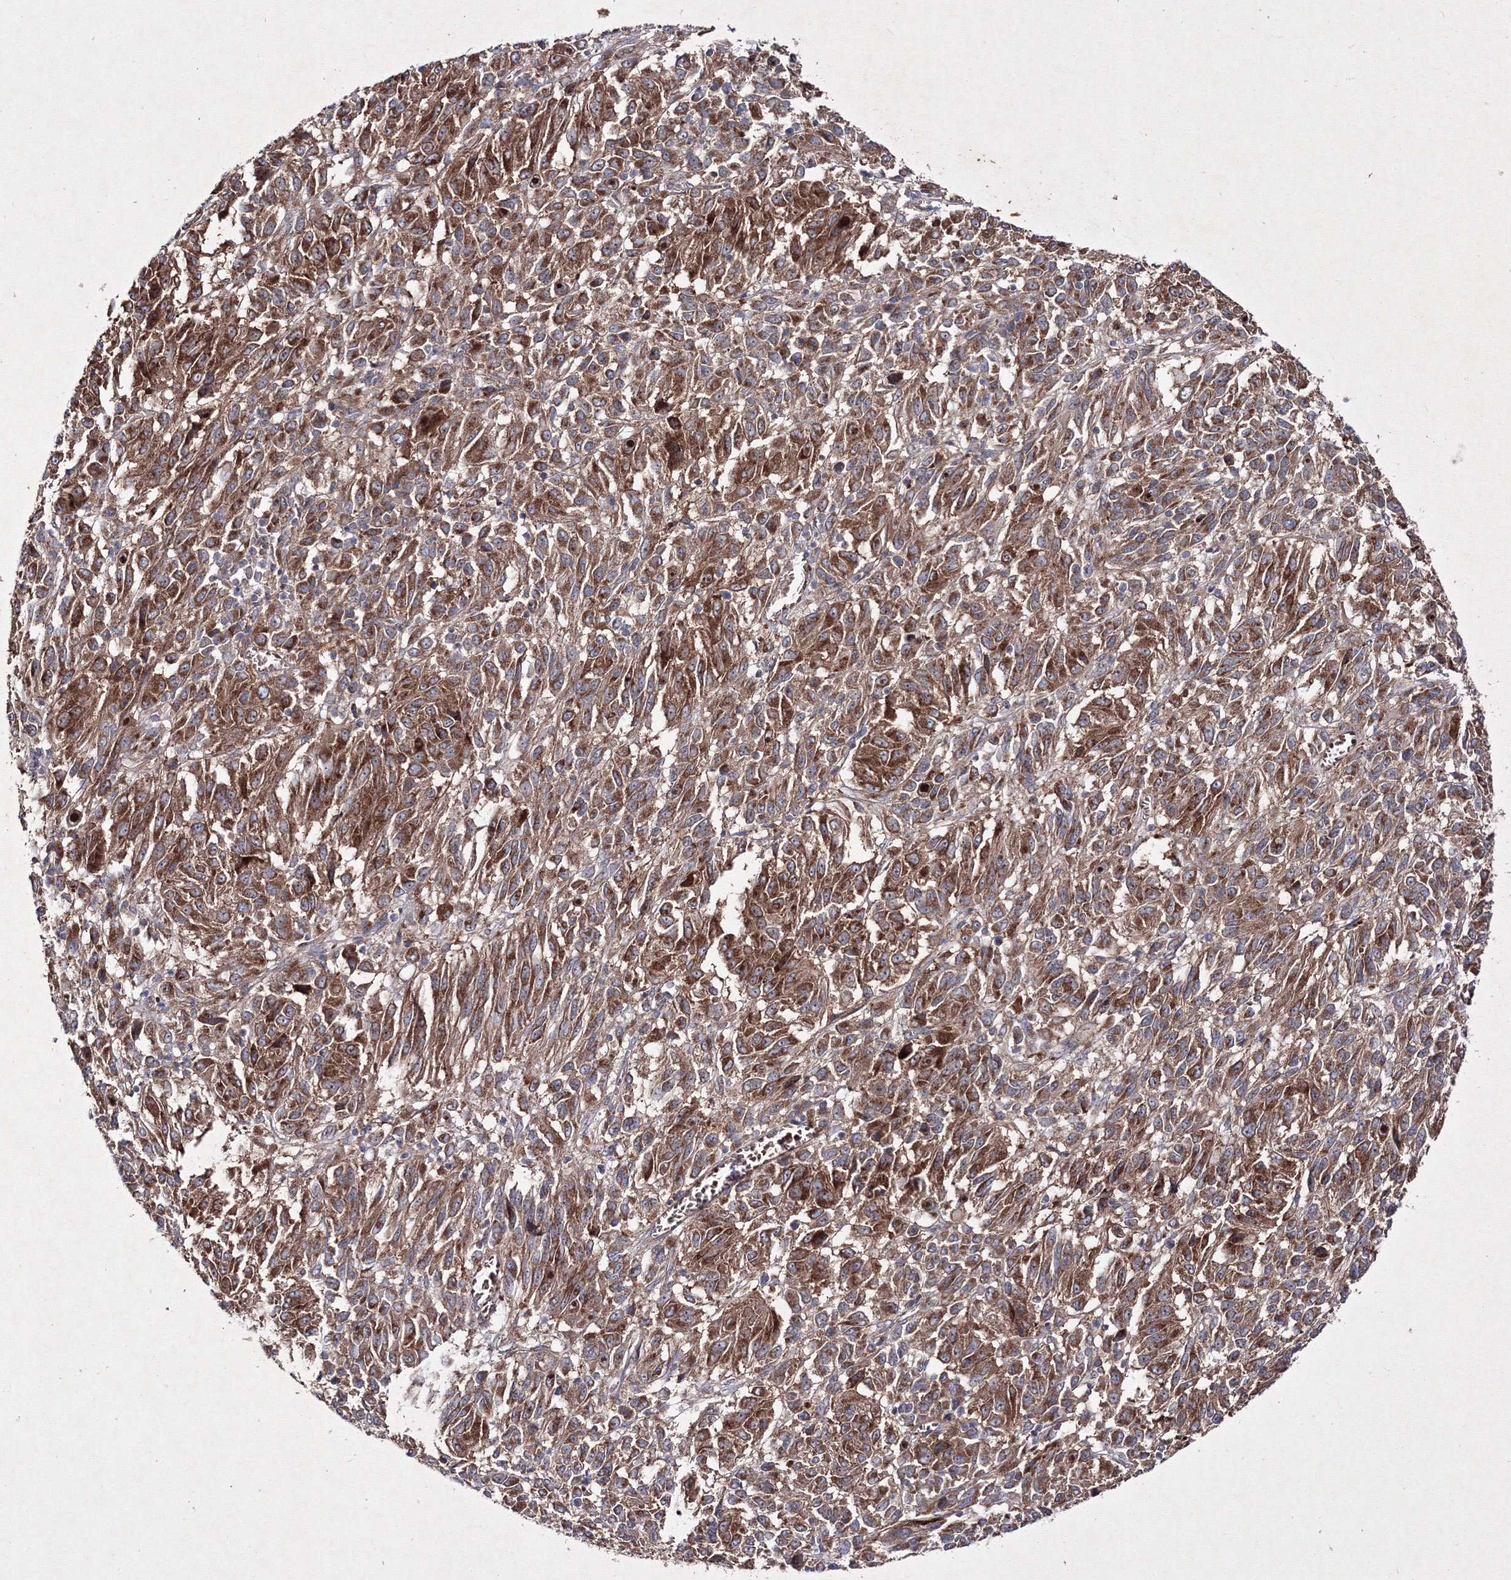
{"staining": {"intensity": "strong", "quantity": "25%-75%", "location": "cytoplasmic/membranous"}, "tissue": "melanoma", "cell_type": "Tumor cells", "image_type": "cancer", "snomed": [{"axis": "morphology", "description": "Malignant melanoma, Metastatic site"}, {"axis": "topography", "description": "Lung"}], "caption": "Immunohistochemistry (IHC) photomicrograph of melanoma stained for a protein (brown), which reveals high levels of strong cytoplasmic/membranous positivity in about 25%-75% of tumor cells.", "gene": "GFM1", "patient": {"sex": "male", "age": 64}}